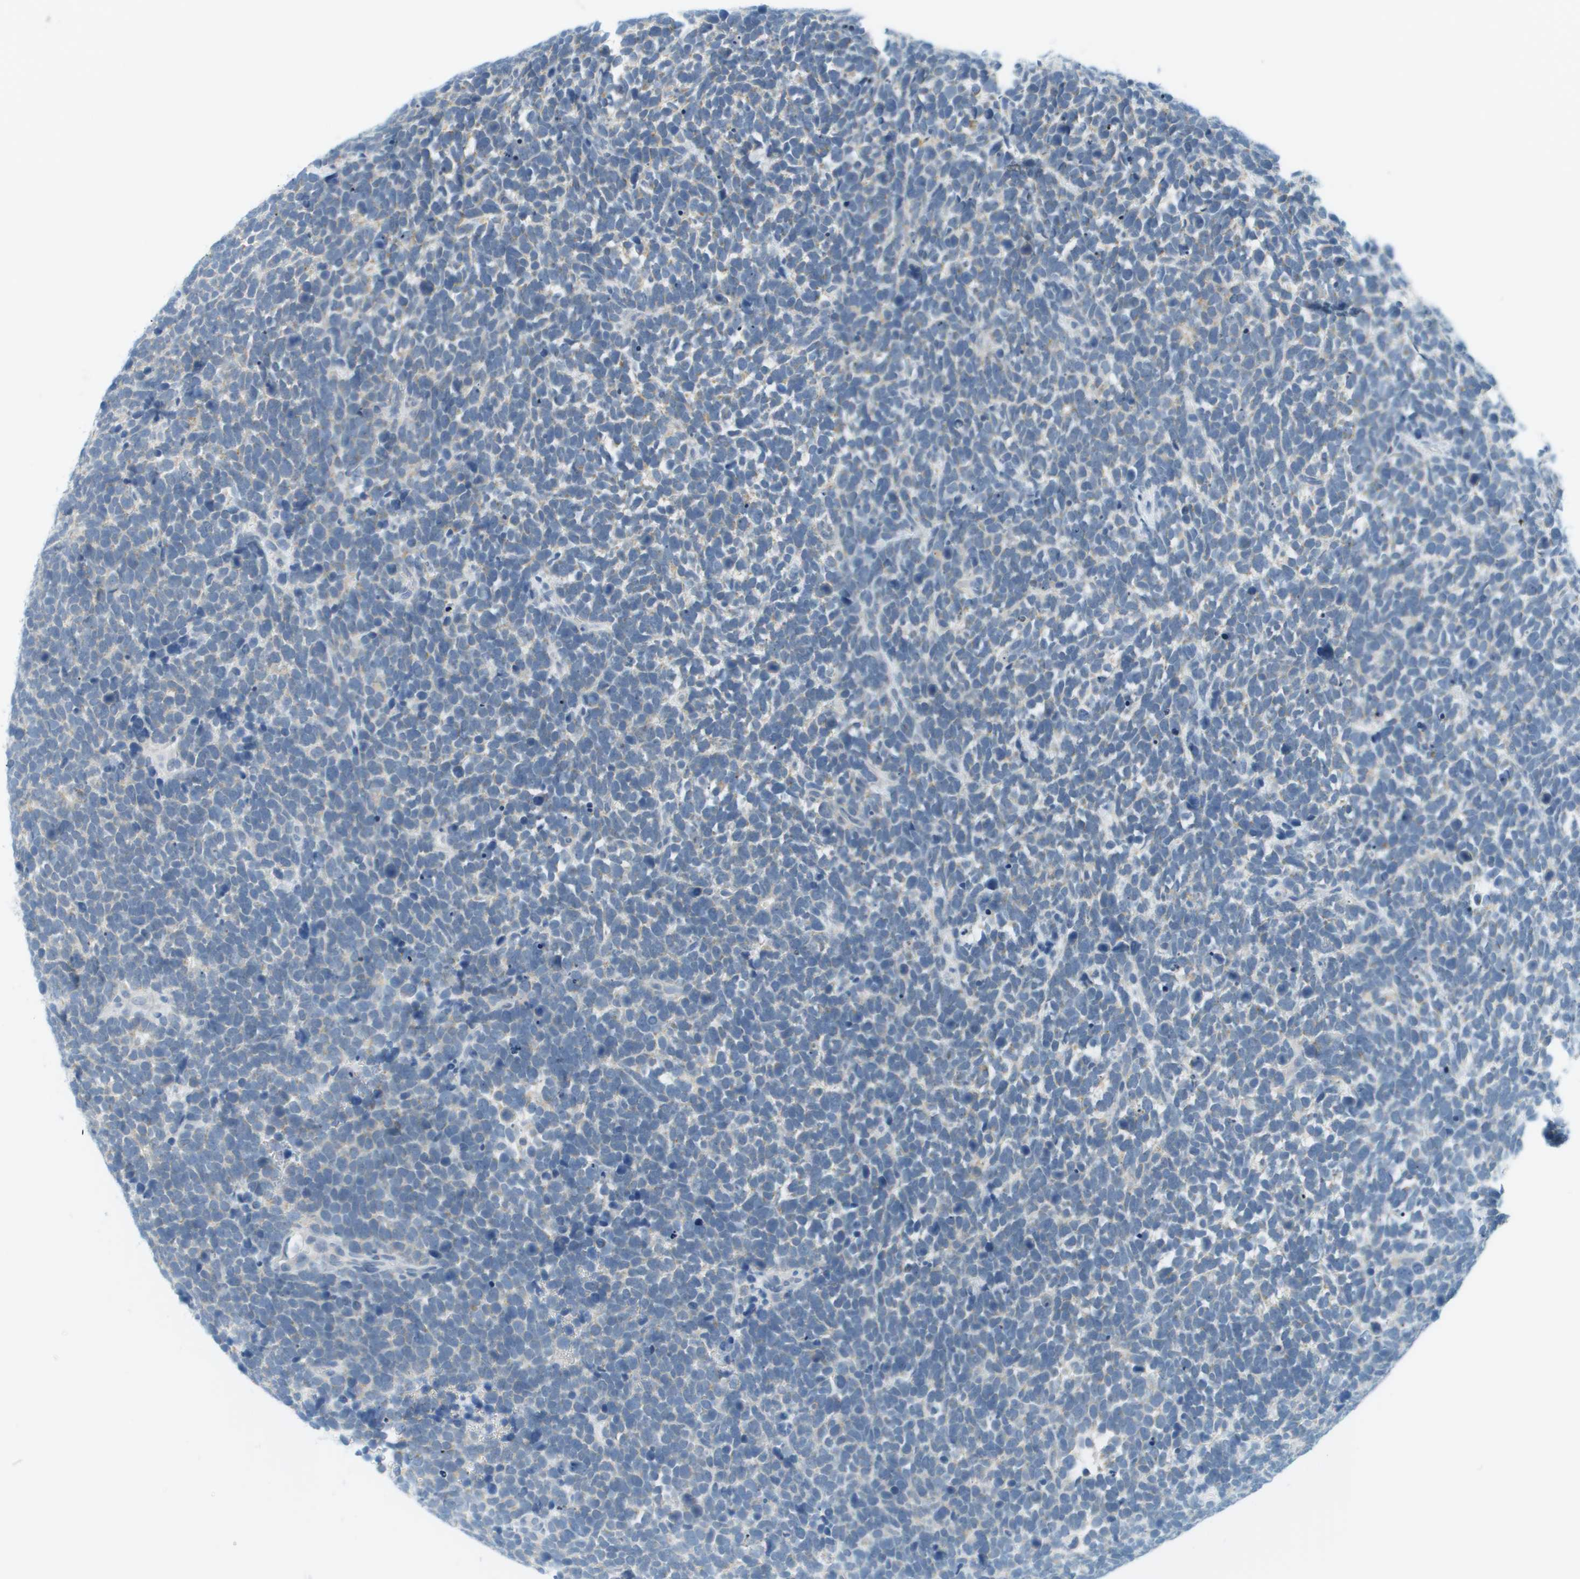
{"staining": {"intensity": "negative", "quantity": "none", "location": "none"}, "tissue": "urothelial cancer", "cell_type": "Tumor cells", "image_type": "cancer", "snomed": [{"axis": "morphology", "description": "Urothelial carcinoma, High grade"}, {"axis": "topography", "description": "Urinary bladder"}], "caption": "A high-resolution micrograph shows IHC staining of urothelial cancer, which demonstrates no significant expression in tumor cells. (DAB immunohistochemistry (IHC) visualized using brightfield microscopy, high magnification).", "gene": "SMYD5", "patient": {"sex": "female", "age": 82}}